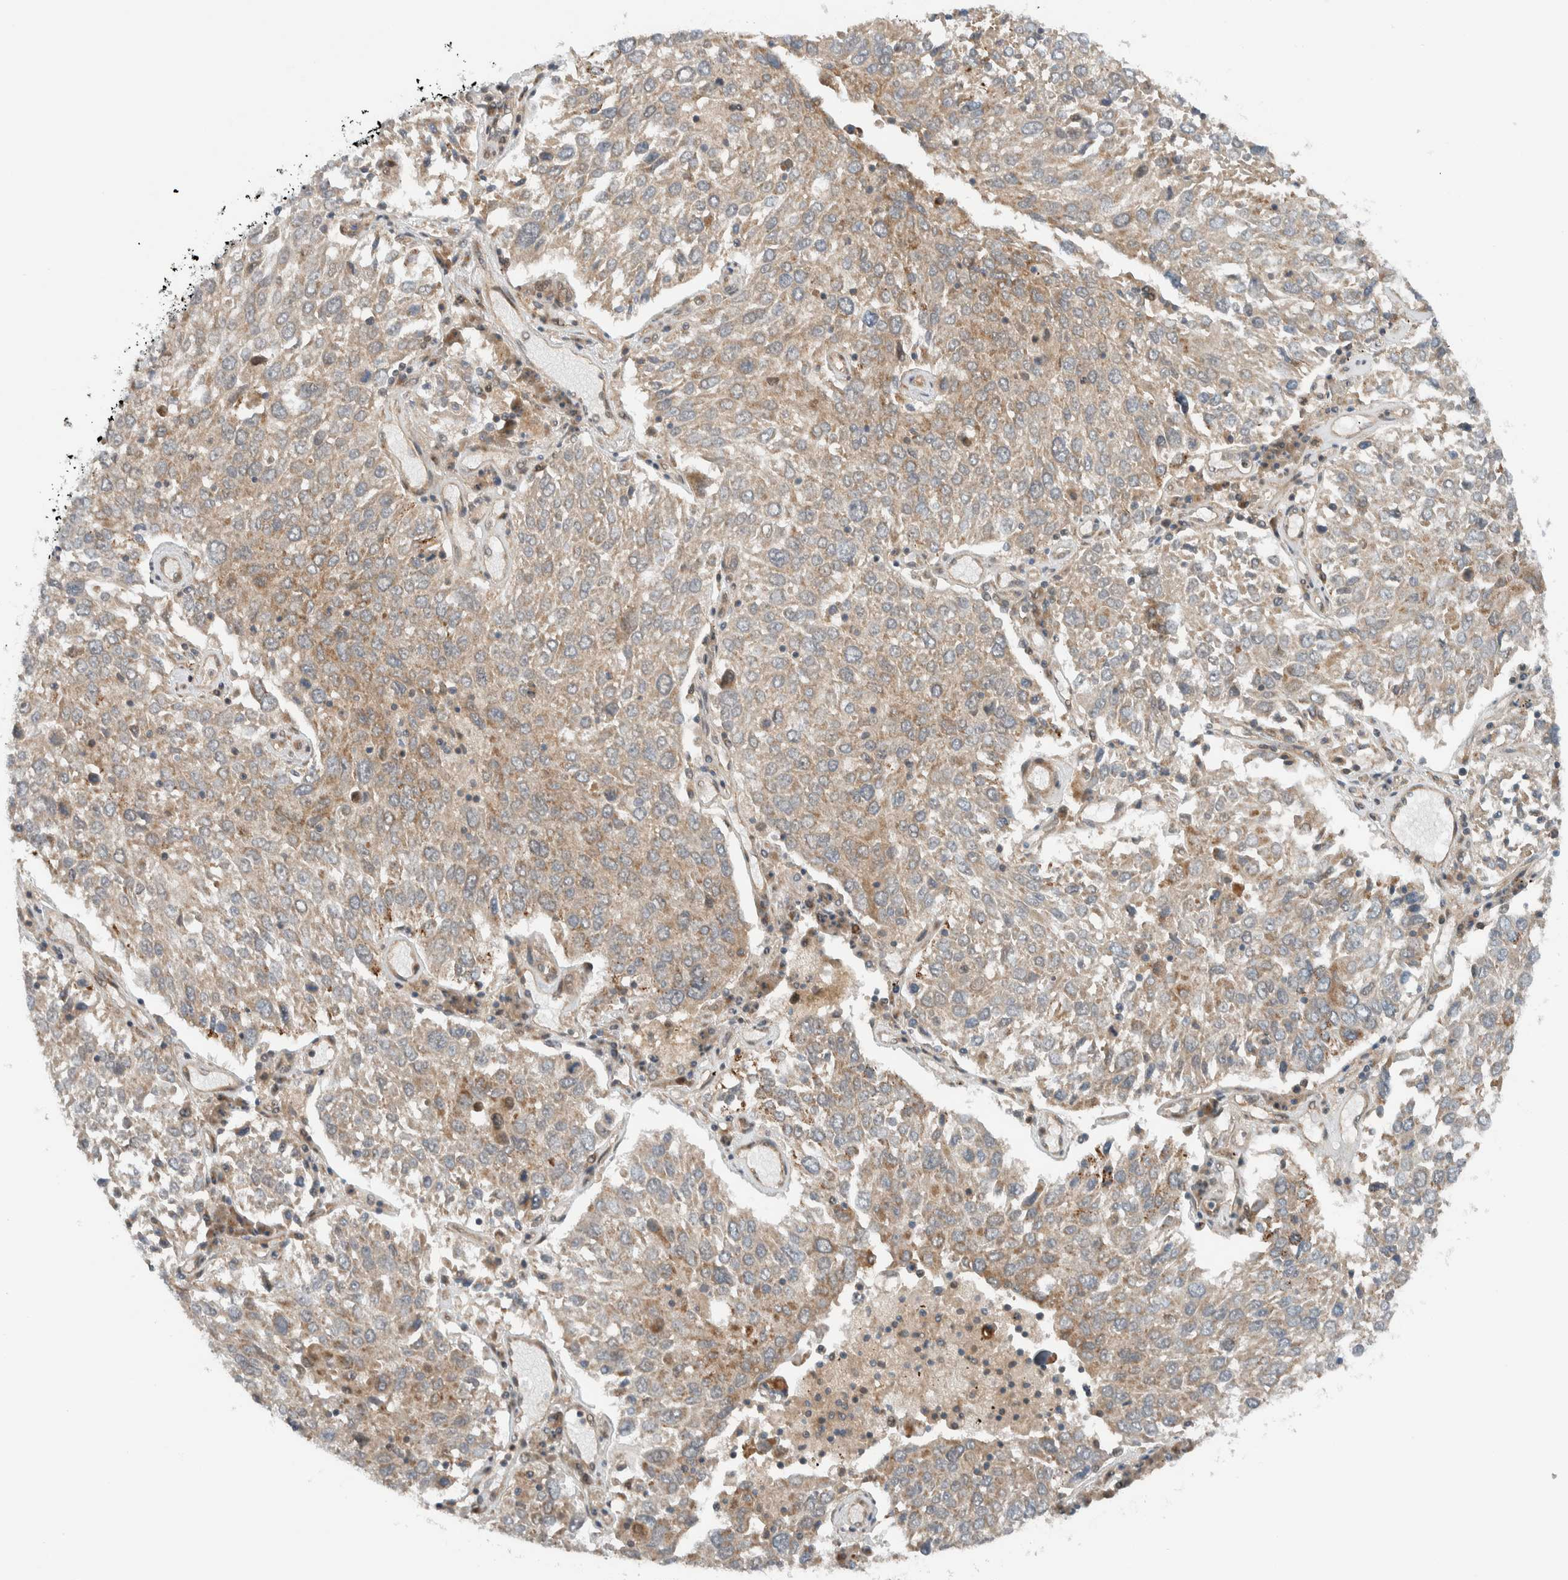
{"staining": {"intensity": "weak", "quantity": "<25%", "location": "cytoplasmic/membranous"}, "tissue": "lung cancer", "cell_type": "Tumor cells", "image_type": "cancer", "snomed": [{"axis": "morphology", "description": "Squamous cell carcinoma, NOS"}, {"axis": "topography", "description": "Lung"}], "caption": "The photomicrograph displays no significant staining in tumor cells of lung cancer. (Stains: DAB (3,3'-diaminobenzidine) immunohistochemistry with hematoxylin counter stain, Microscopy: brightfield microscopy at high magnification).", "gene": "KLHL6", "patient": {"sex": "male", "age": 65}}